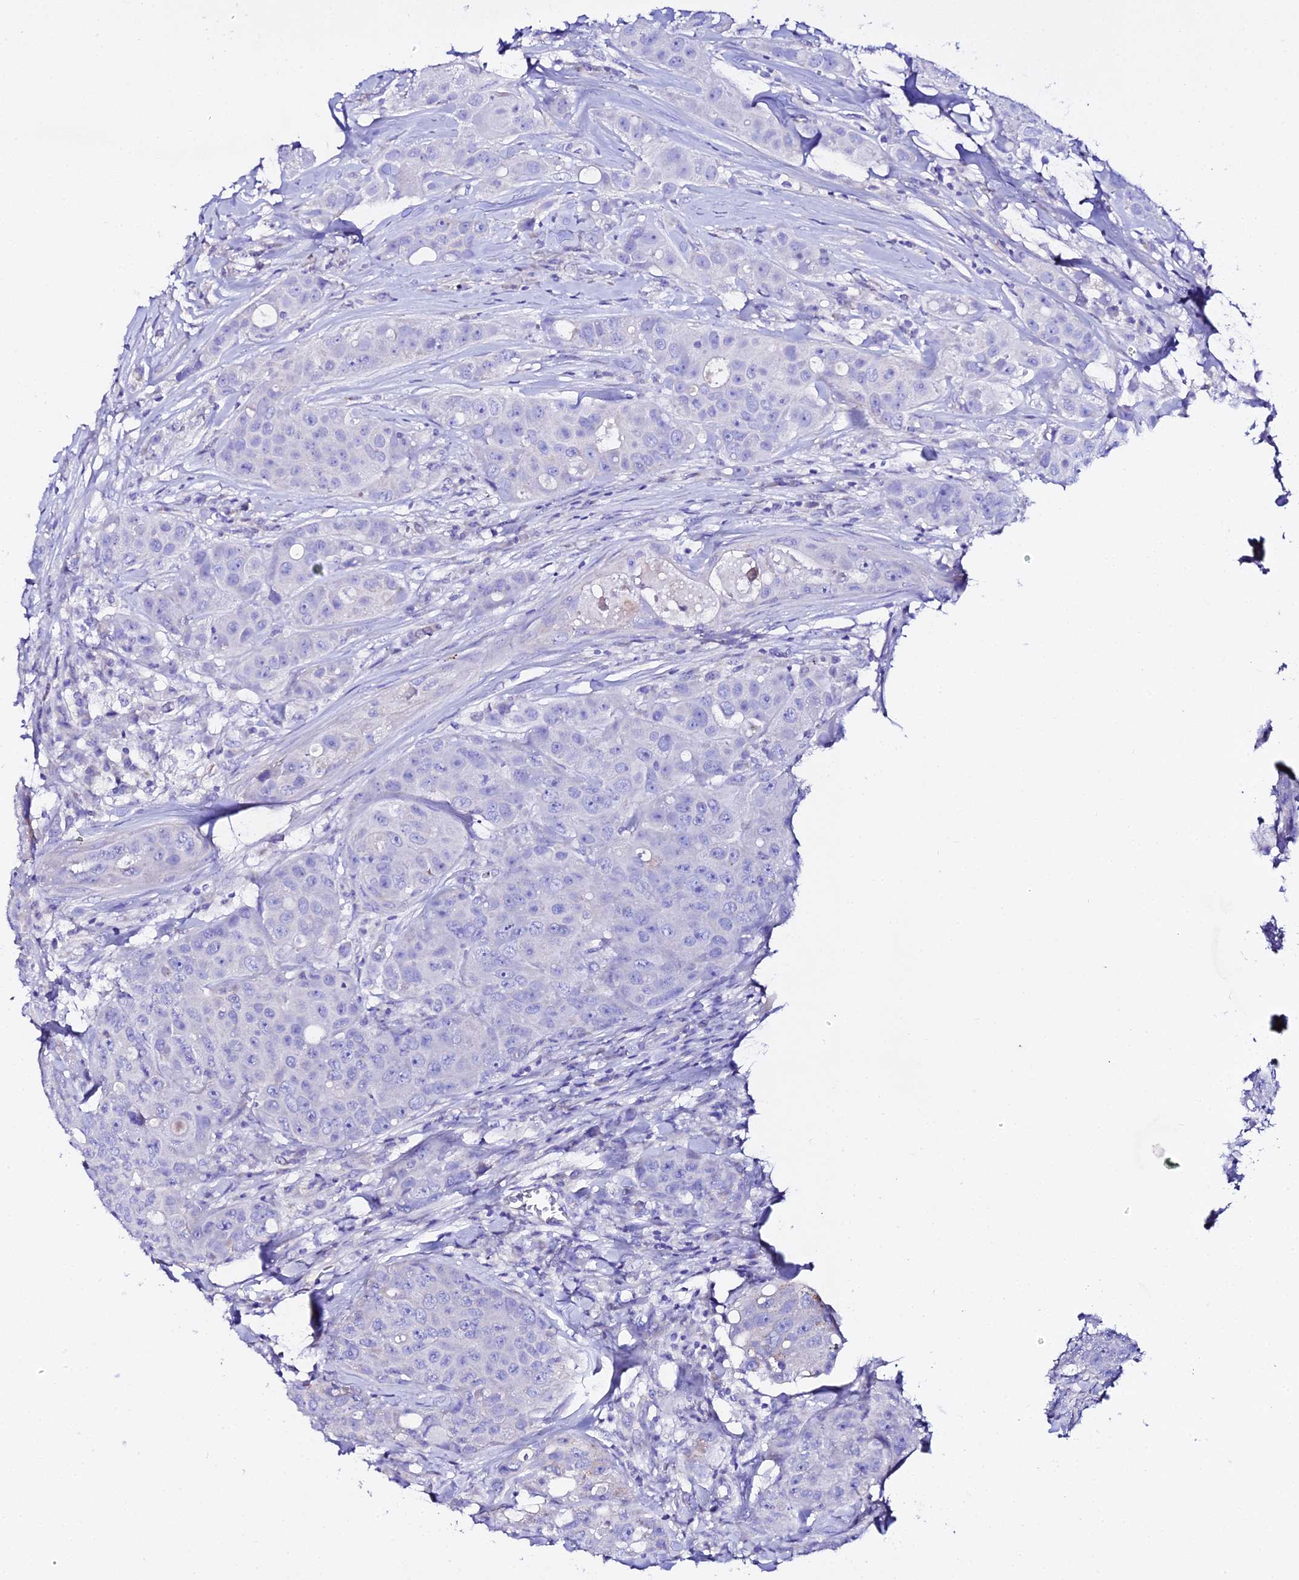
{"staining": {"intensity": "negative", "quantity": "none", "location": "none"}, "tissue": "breast cancer", "cell_type": "Tumor cells", "image_type": "cancer", "snomed": [{"axis": "morphology", "description": "Duct carcinoma"}, {"axis": "topography", "description": "Breast"}], "caption": "Immunohistochemistry (IHC) photomicrograph of neoplastic tissue: breast cancer (intraductal carcinoma) stained with DAB demonstrates no significant protein staining in tumor cells. (Brightfield microscopy of DAB immunohistochemistry (IHC) at high magnification).", "gene": "TMEM117", "patient": {"sex": "female", "age": 43}}